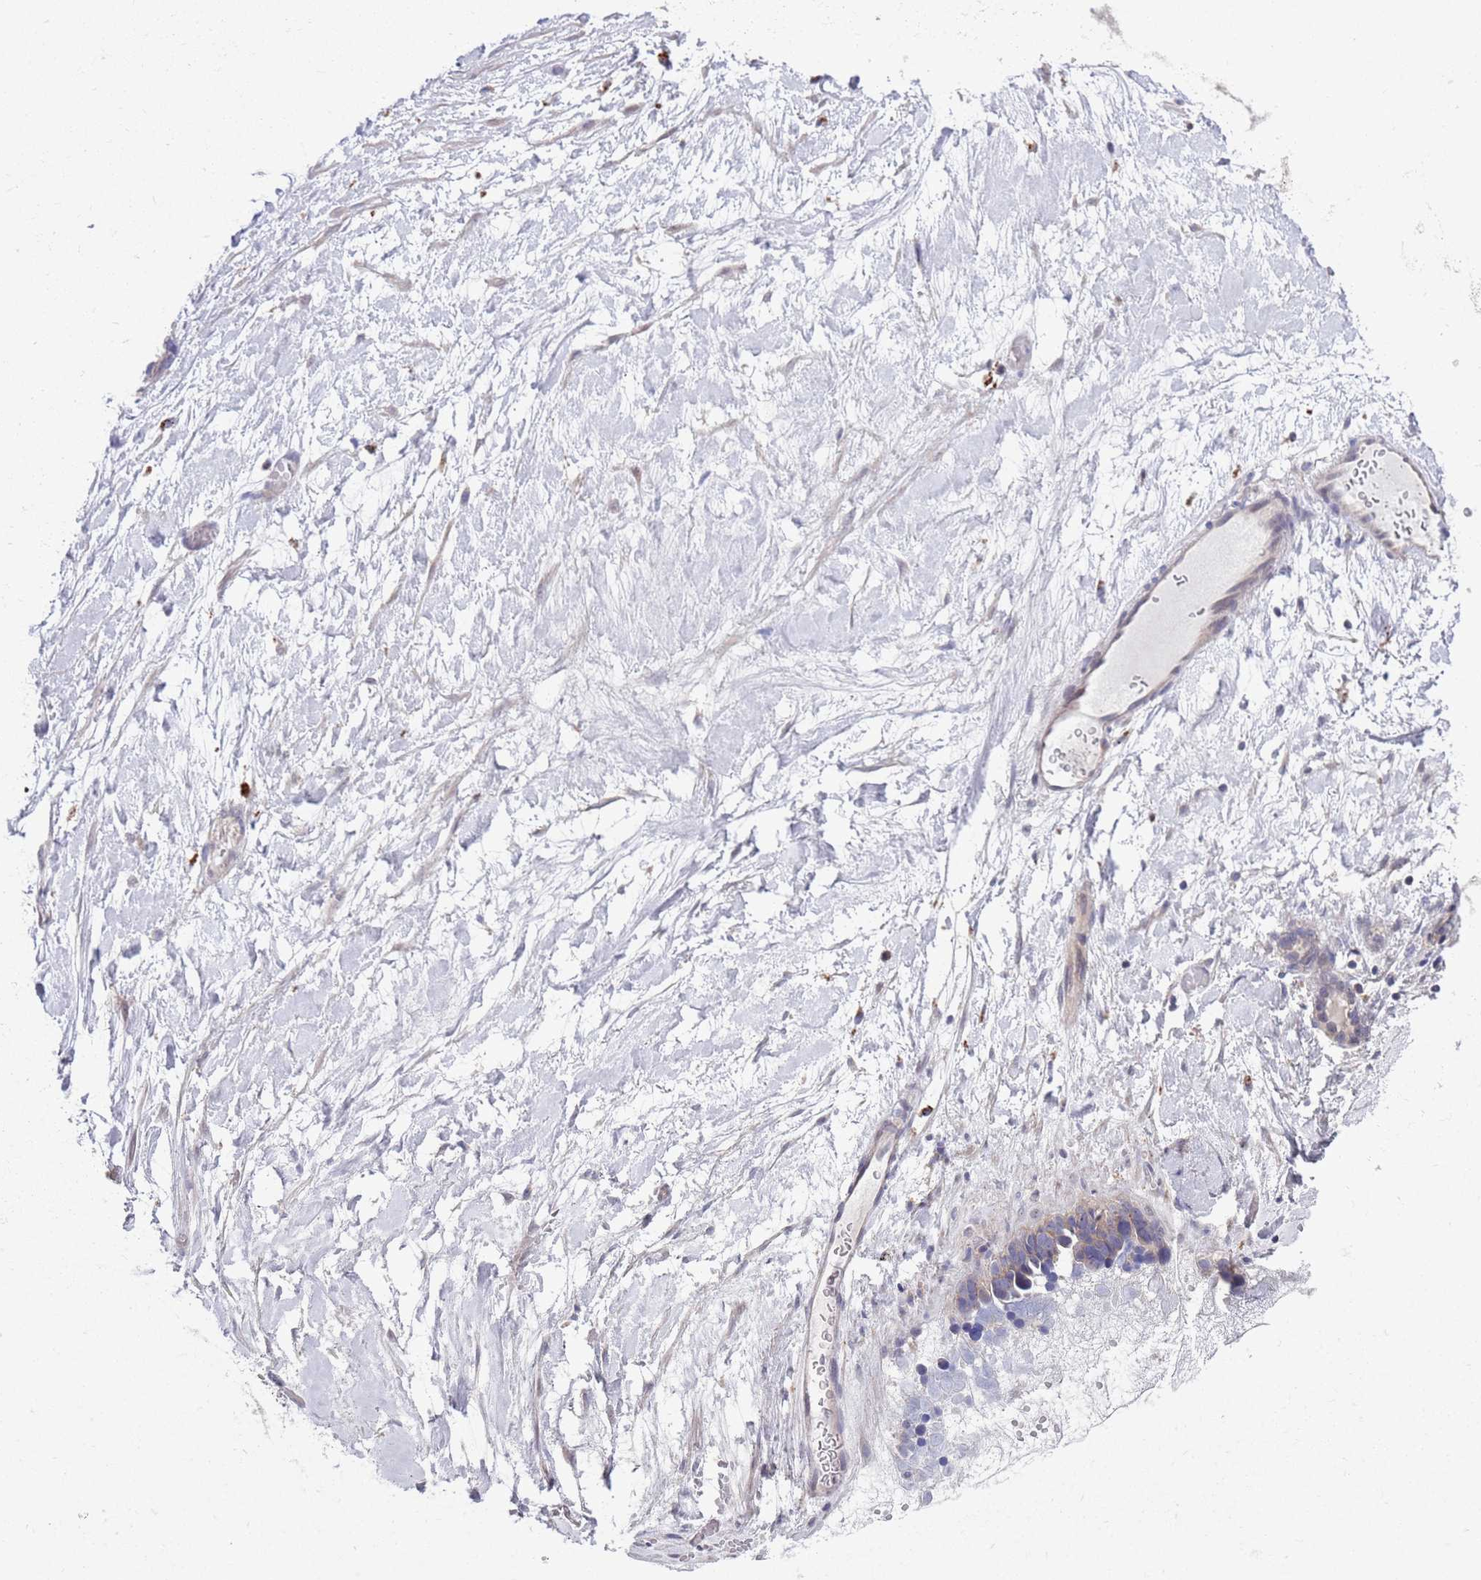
{"staining": {"intensity": "weak", "quantity": "<25%", "location": "cytoplasmic/membranous"}, "tissue": "ovarian cancer", "cell_type": "Tumor cells", "image_type": "cancer", "snomed": [{"axis": "morphology", "description": "Cystadenocarcinoma, serous, NOS"}, {"axis": "topography", "description": "Ovary"}], "caption": "Protein analysis of ovarian serous cystadenocarcinoma exhibits no significant staining in tumor cells.", "gene": "KLHL29", "patient": {"sex": "female", "age": 54}}